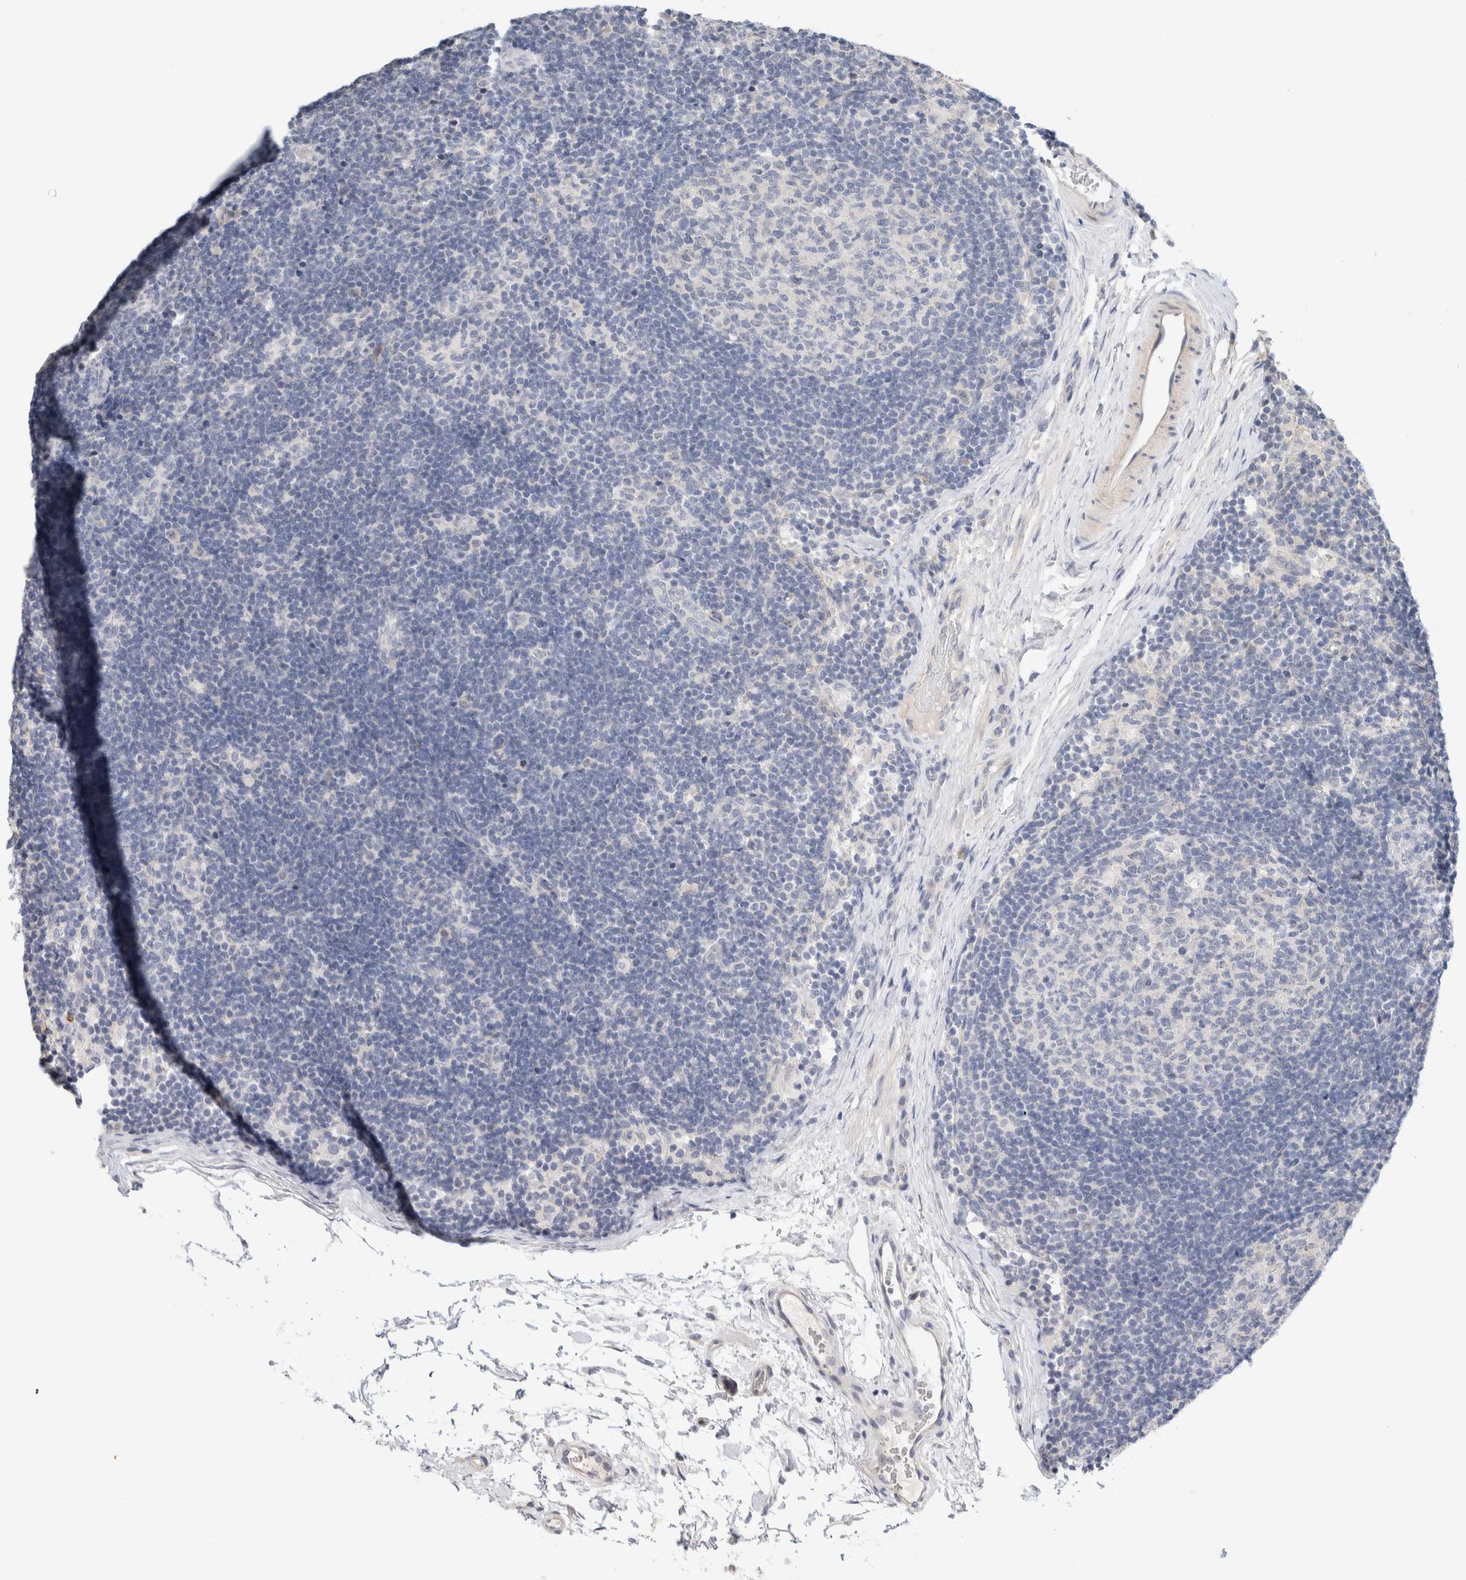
{"staining": {"intensity": "negative", "quantity": "none", "location": "none"}, "tissue": "lymph node", "cell_type": "Germinal center cells", "image_type": "normal", "snomed": [{"axis": "morphology", "description": "Normal tissue, NOS"}, {"axis": "topography", "description": "Lymph node"}], "caption": "DAB immunohistochemical staining of normal lymph node demonstrates no significant staining in germinal center cells. (Stains: DAB (3,3'-diaminobenzidine) immunohistochemistry (IHC) with hematoxylin counter stain, Microscopy: brightfield microscopy at high magnification).", "gene": "SPRTN", "patient": {"sex": "female", "age": 22}}